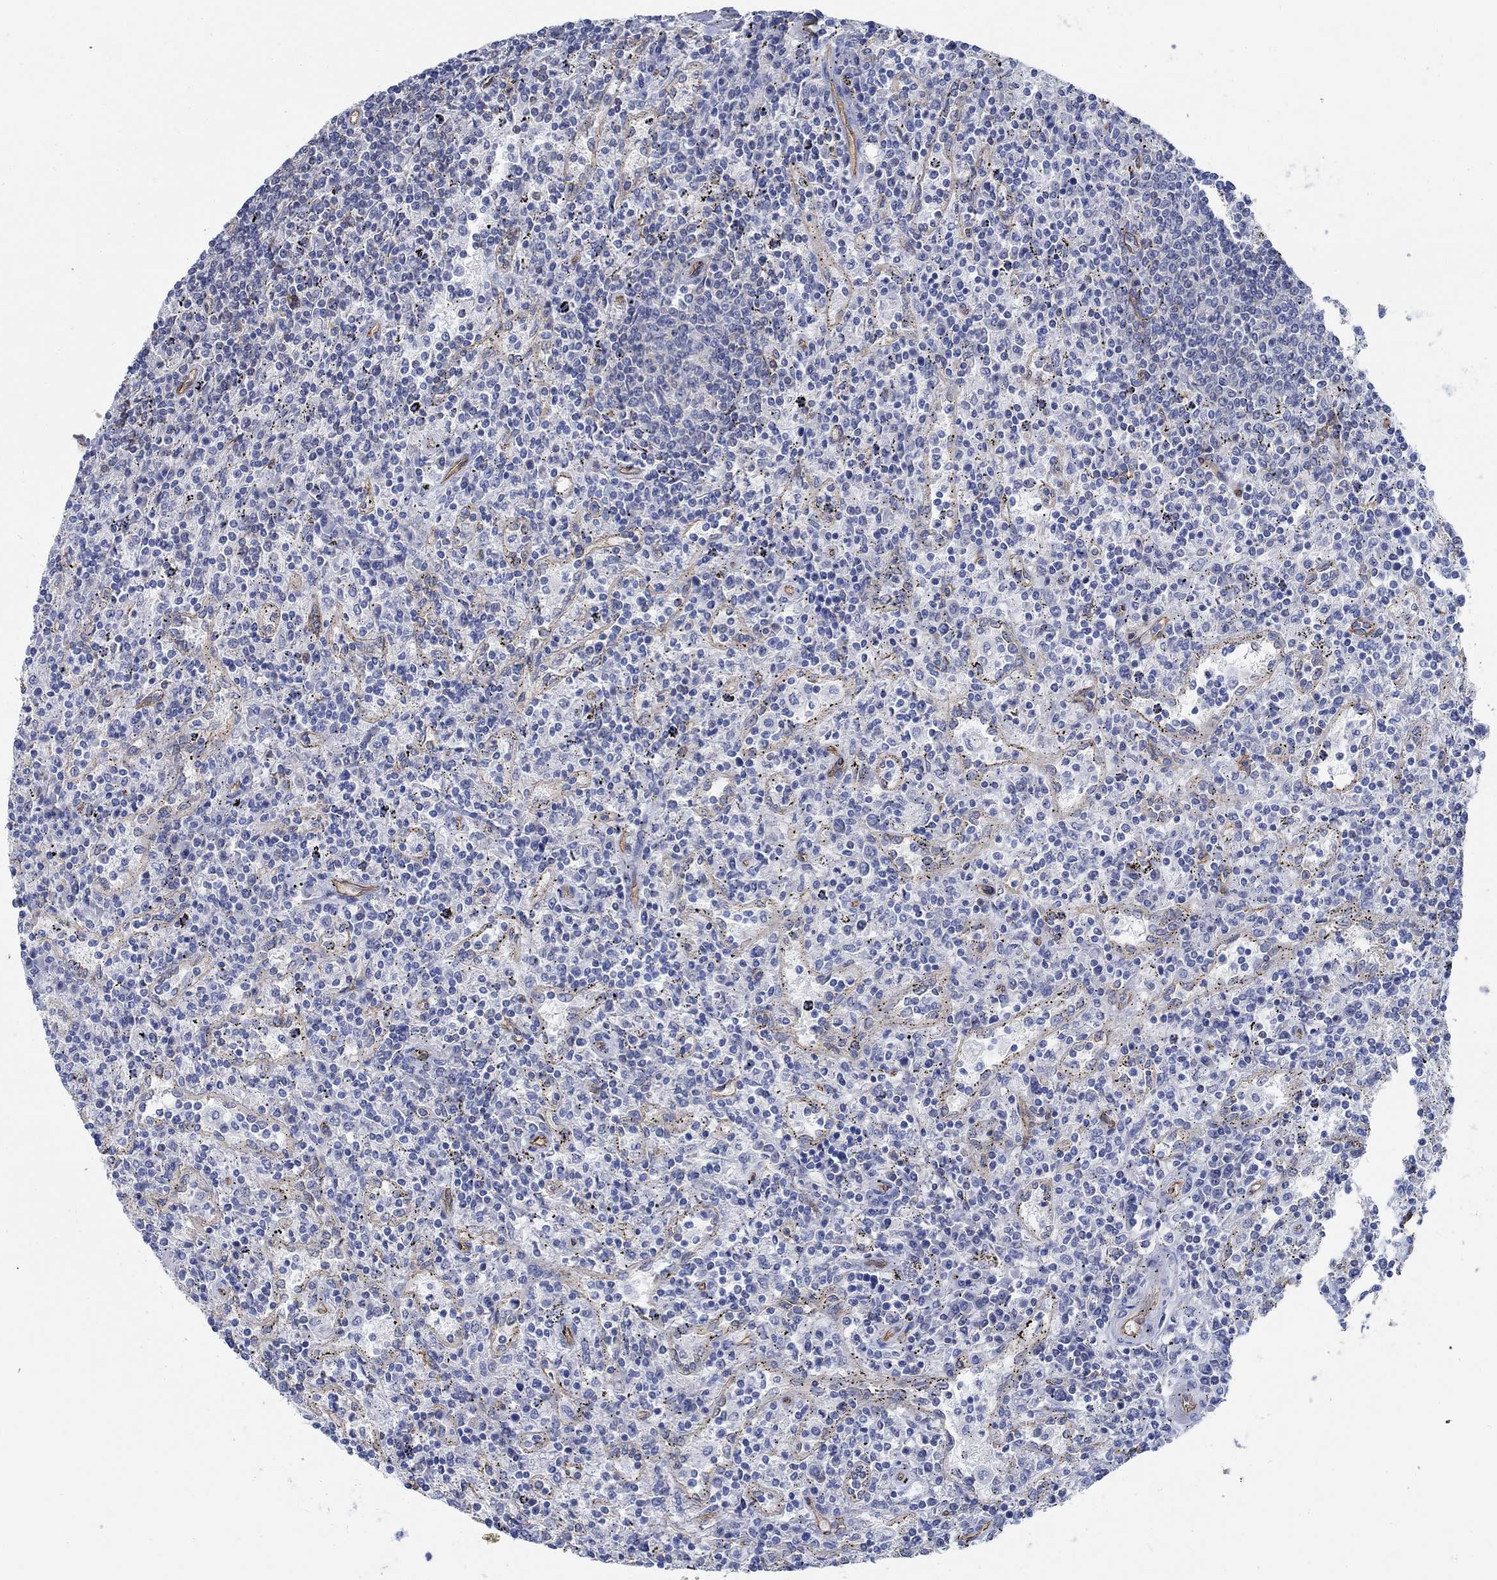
{"staining": {"intensity": "negative", "quantity": "none", "location": "none"}, "tissue": "lymphoma", "cell_type": "Tumor cells", "image_type": "cancer", "snomed": [{"axis": "morphology", "description": "Malignant lymphoma, non-Hodgkin's type, Low grade"}, {"axis": "topography", "description": "Lymph node"}], "caption": "A micrograph of low-grade malignant lymphoma, non-Hodgkin's type stained for a protein reveals no brown staining in tumor cells.", "gene": "TMEM198", "patient": {"sex": "male", "age": 52}}